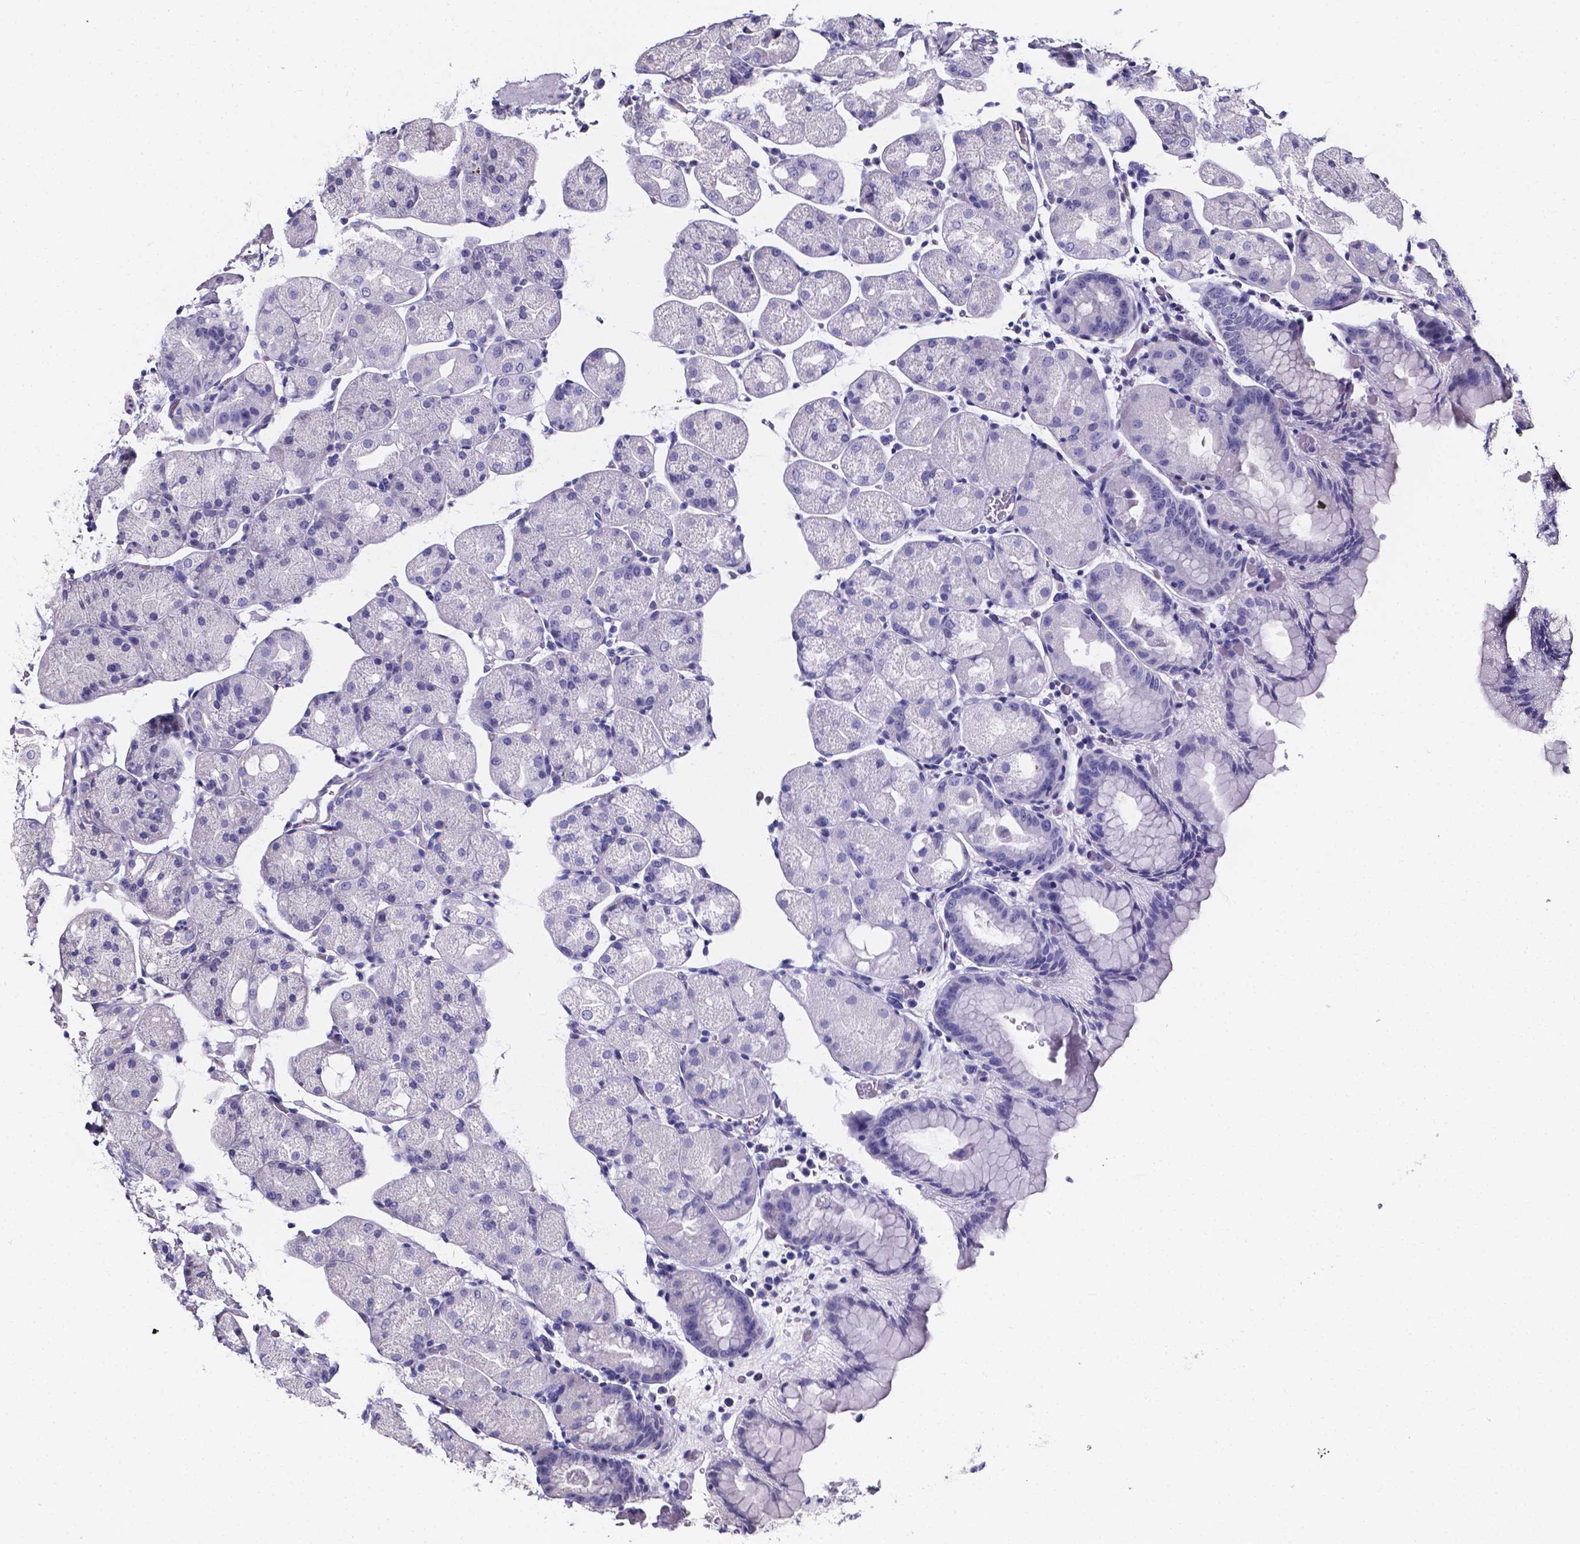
{"staining": {"intensity": "negative", "quantity": "none", "location": "none"}, "tissue": "stomach", "cell_type": "Glandular cells", "image_type": "normal", "snomed": [{"axis": "morphology", "description": "Normal tissue, NOS"}, {"axis": "topography", "description": "Stomach, upper"}, {"axis": "topography", "description": "Stomach"}, {"axis": "topography", "description": "Stomach, lower"}], "caption": "Protein analysis of normal stomach shows no significant expression in glandular cells.", "gene": "CACNG8", "patient": {"sex": "male", "age": 62}}